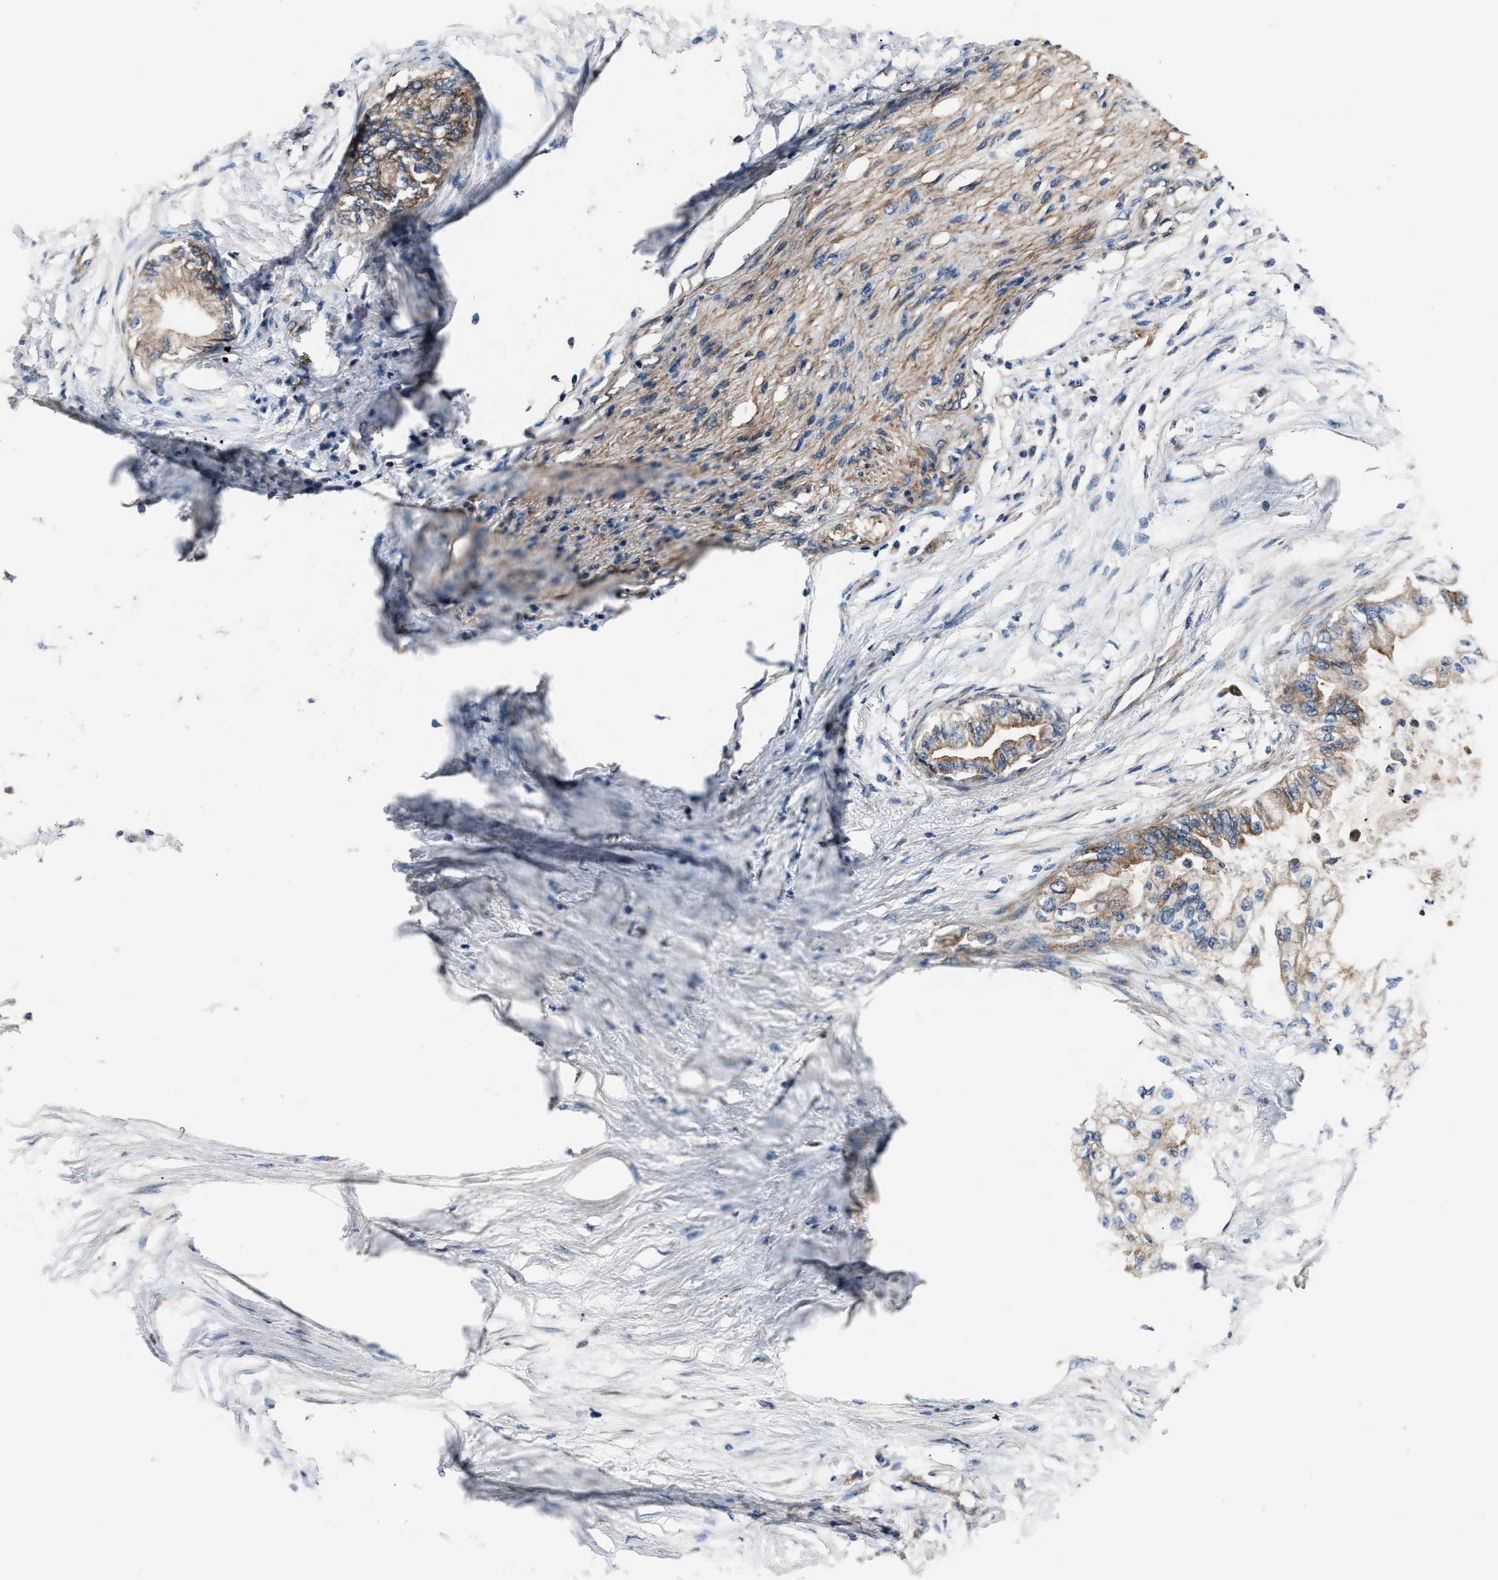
{"staining": {"intensity": "moderate", "quantity": ">75%", "location": "cytoplasmic/membranous"}, "tissue": "pancreatic cancer", "cell_type": "Tumor cells", "image_type": "cancer", "snomed": [{"axis": "morphology", "description": "Normal tissue, NOS"}, {"axis": "morphology", "description": "Adenocarcinoma, NOS"}, {"axis": "topography", "description": "Pancreas"}, {"axis": "topography", "description": "Duodenum"}], "caption": "A micrograph of pancreatic cancer stained for a protein exhibits moderate cytoplasmic/membranous brown staining in tumor cells.", "gene": "GGCT", "patient": {"sex": "female", "age": 60}}